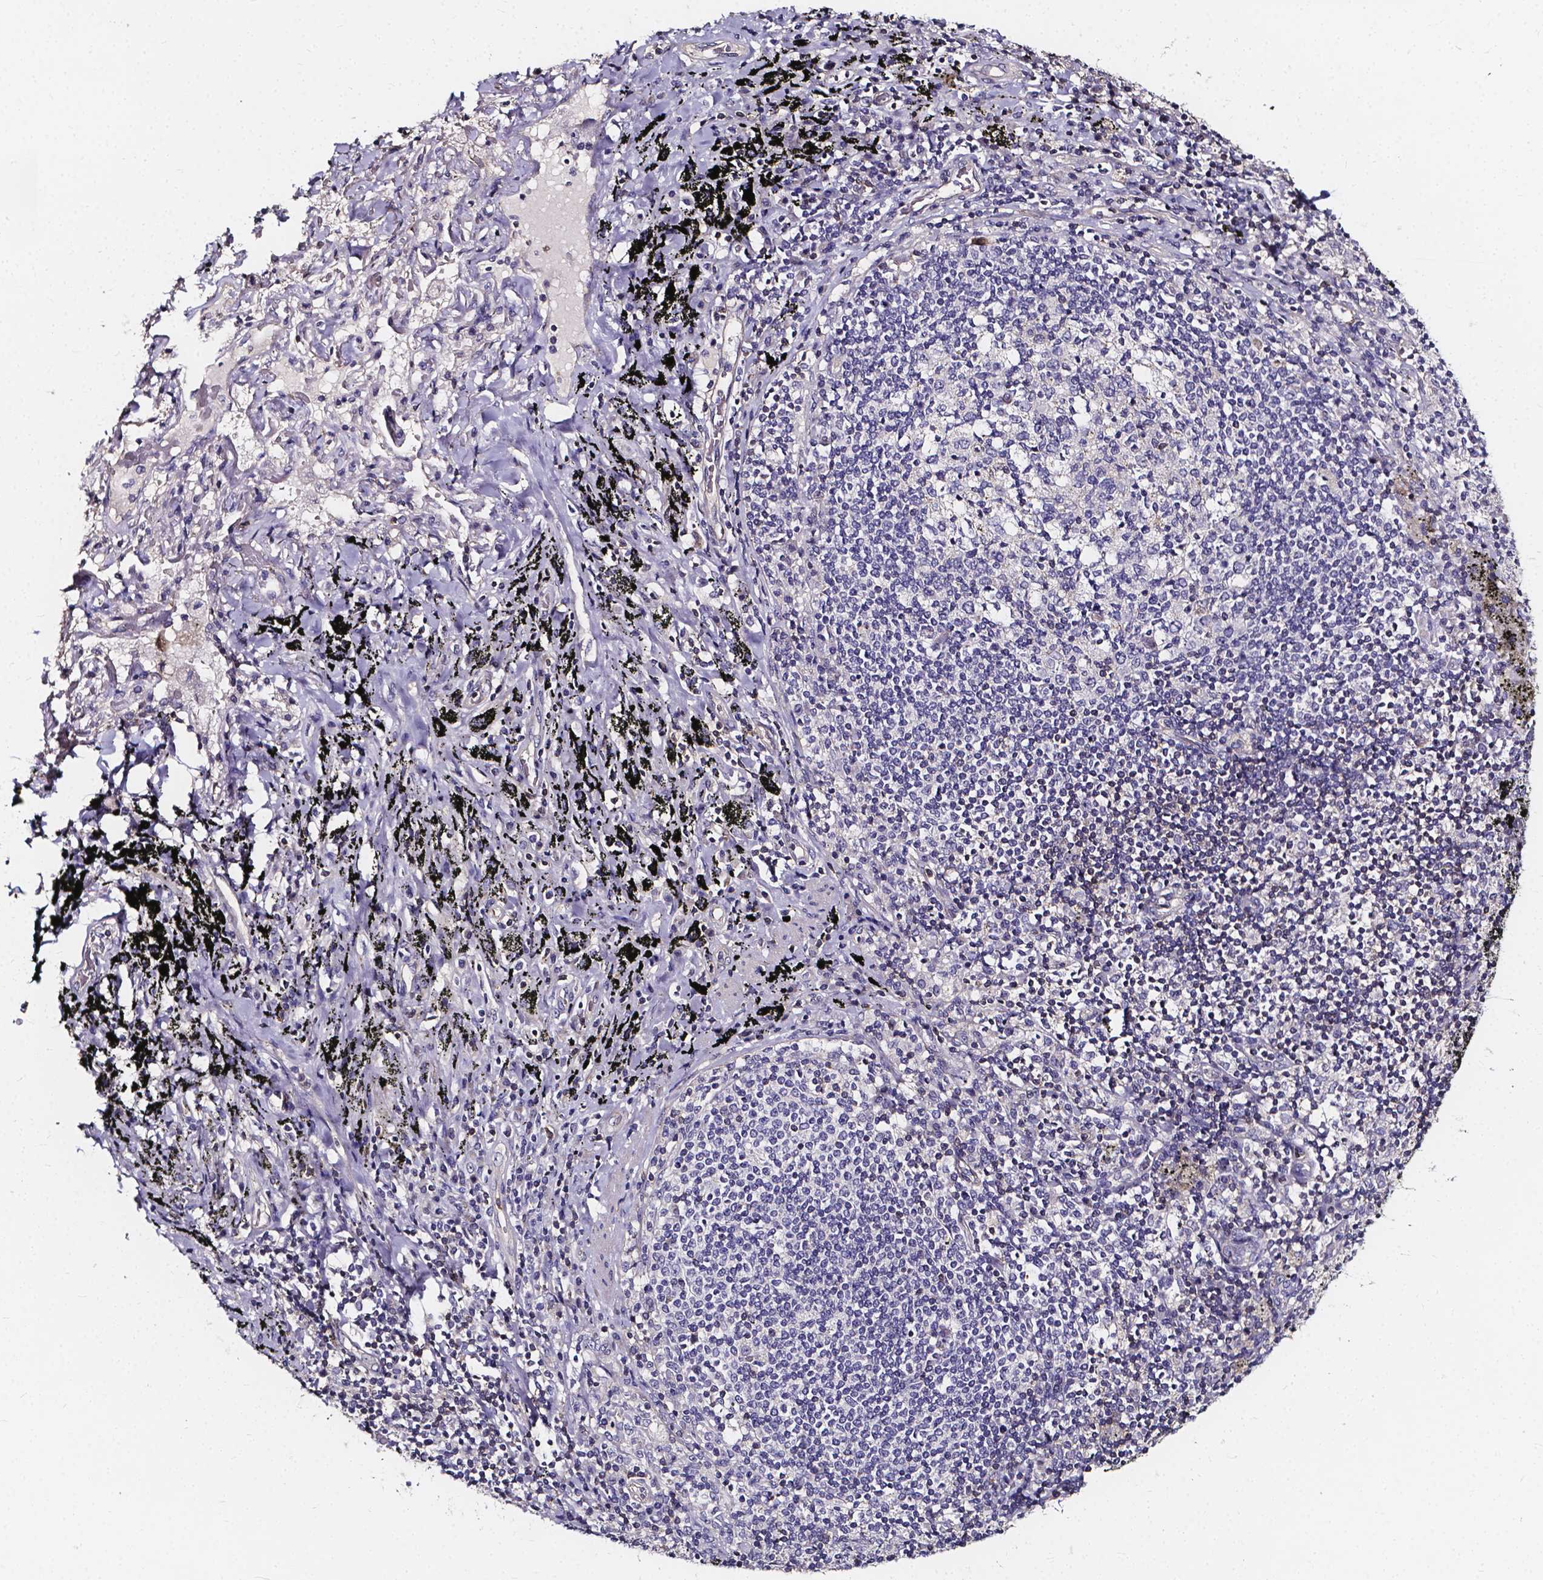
{"staining": {"intensity": "weak", "quantity": "<25%", "location": "cytoplasmic/membranous"}, "tissue": "adipose tissue", "cell_type": "Adipocytes", "image_type": "normal", "snomed": [{"axis": "morphology", "description": "Normal tissue, NOS"}, {"axis": "topography", "description": "Bronchus"}, {"axis": "topography", "description": "Lung"}], "caption": "A high-resolution micrograph shows immunohistochemistry staining of normal adipose tissue, which shows no significant staining in adipocytes.", "gene": "THEMIS", "patient": {"sex": "female", "age": 57}}